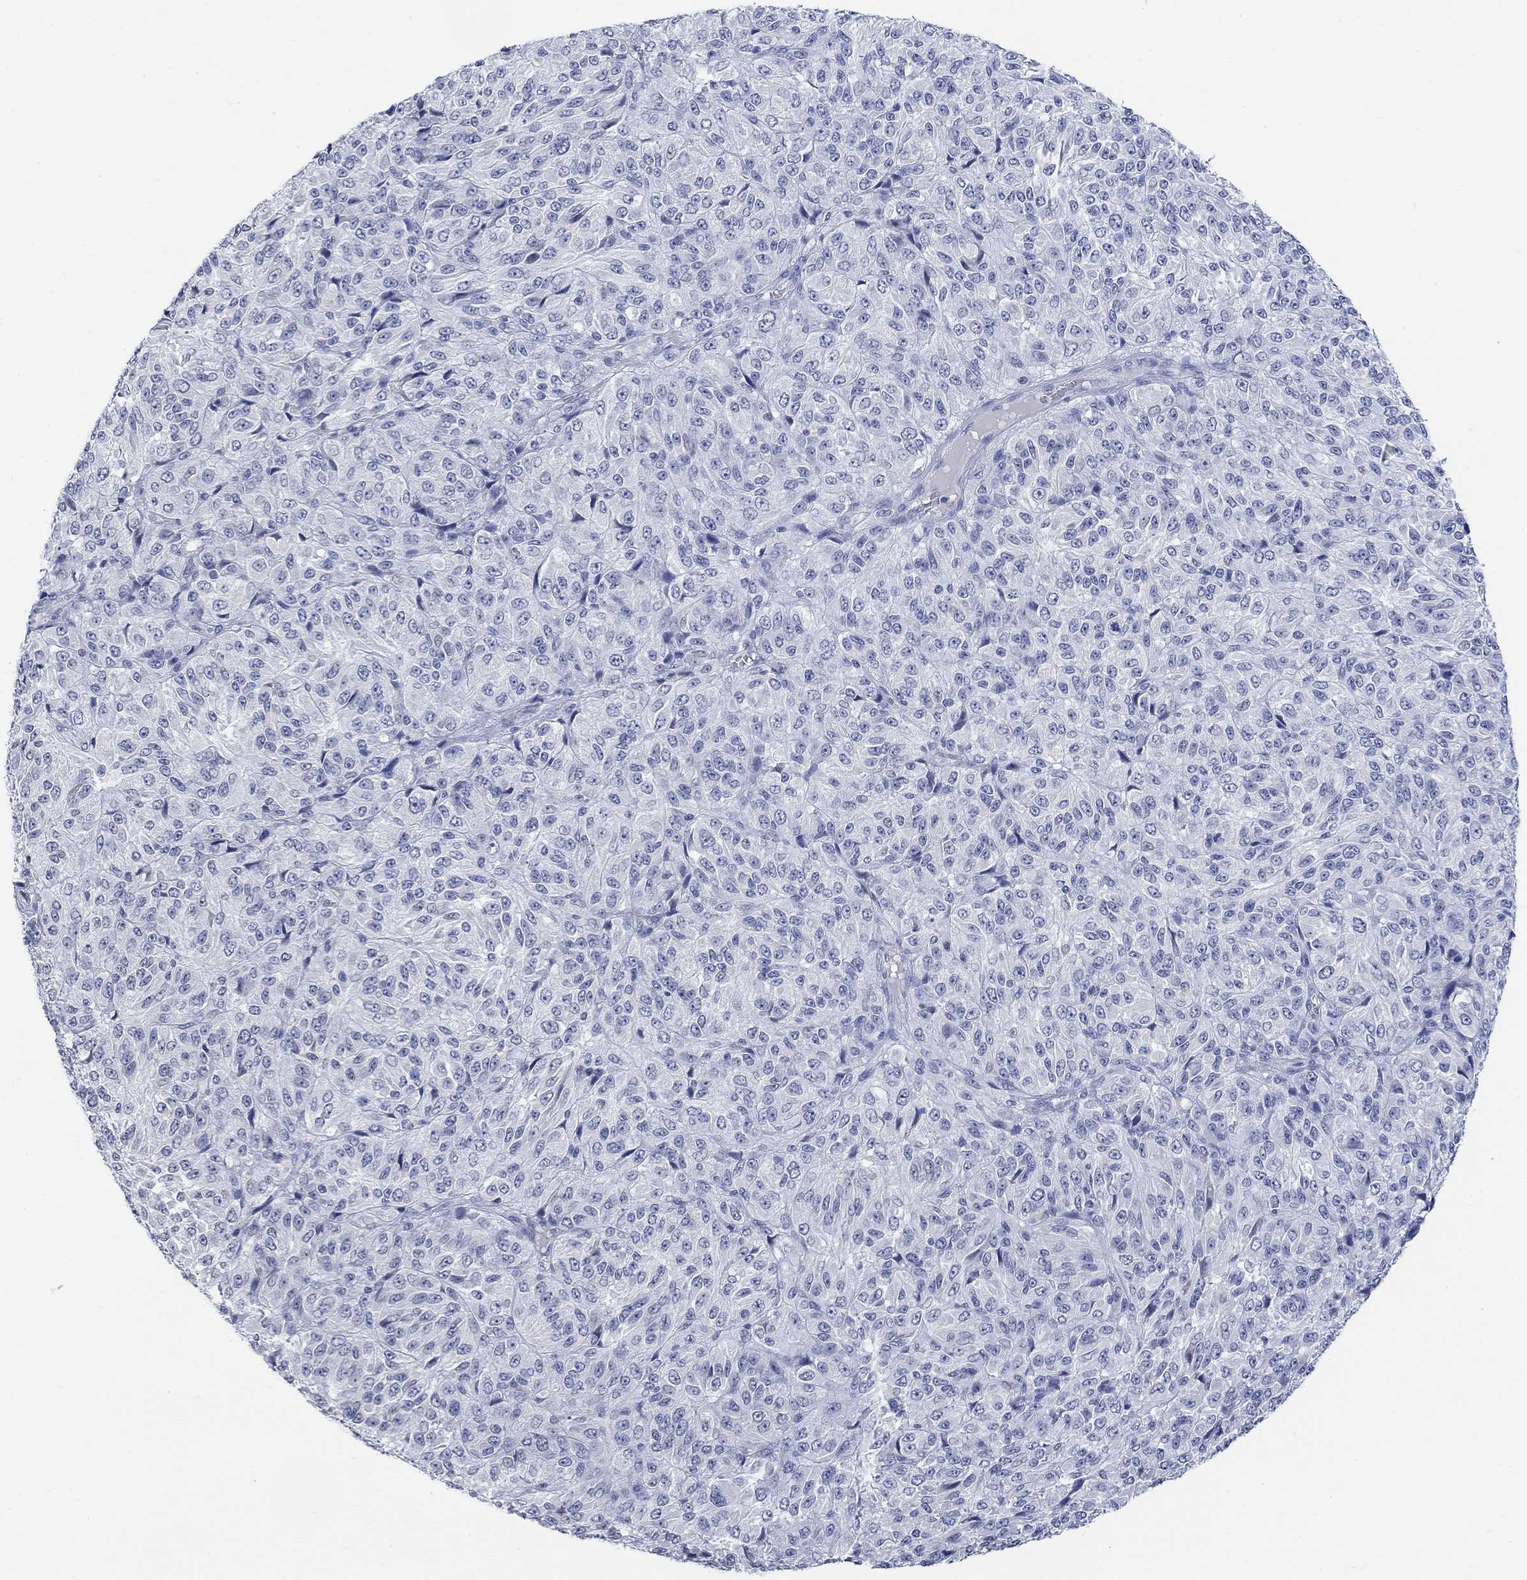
{"staining": {"intensity": "negative", "quantity": "none", "location": "none"}, "tissue": "melanoma", "cell_type": "Tumor cells", "image_type": "cancer", "snomed": [{"axis": "morphology", "description": "Malignant melanoma, Metastatic site"}, {"axis": "topography", "description": "Brain"}], "caption": "This is a photomicrograph of IHC staining of malignant melanoma (metastatic site), which shows no staining in tumor cells. (Brightfield microscopy of DAB immunohistochemistry at high magnification).", "gene": "TMEM255A", "patient": {"sex": "female", "age": 56}}